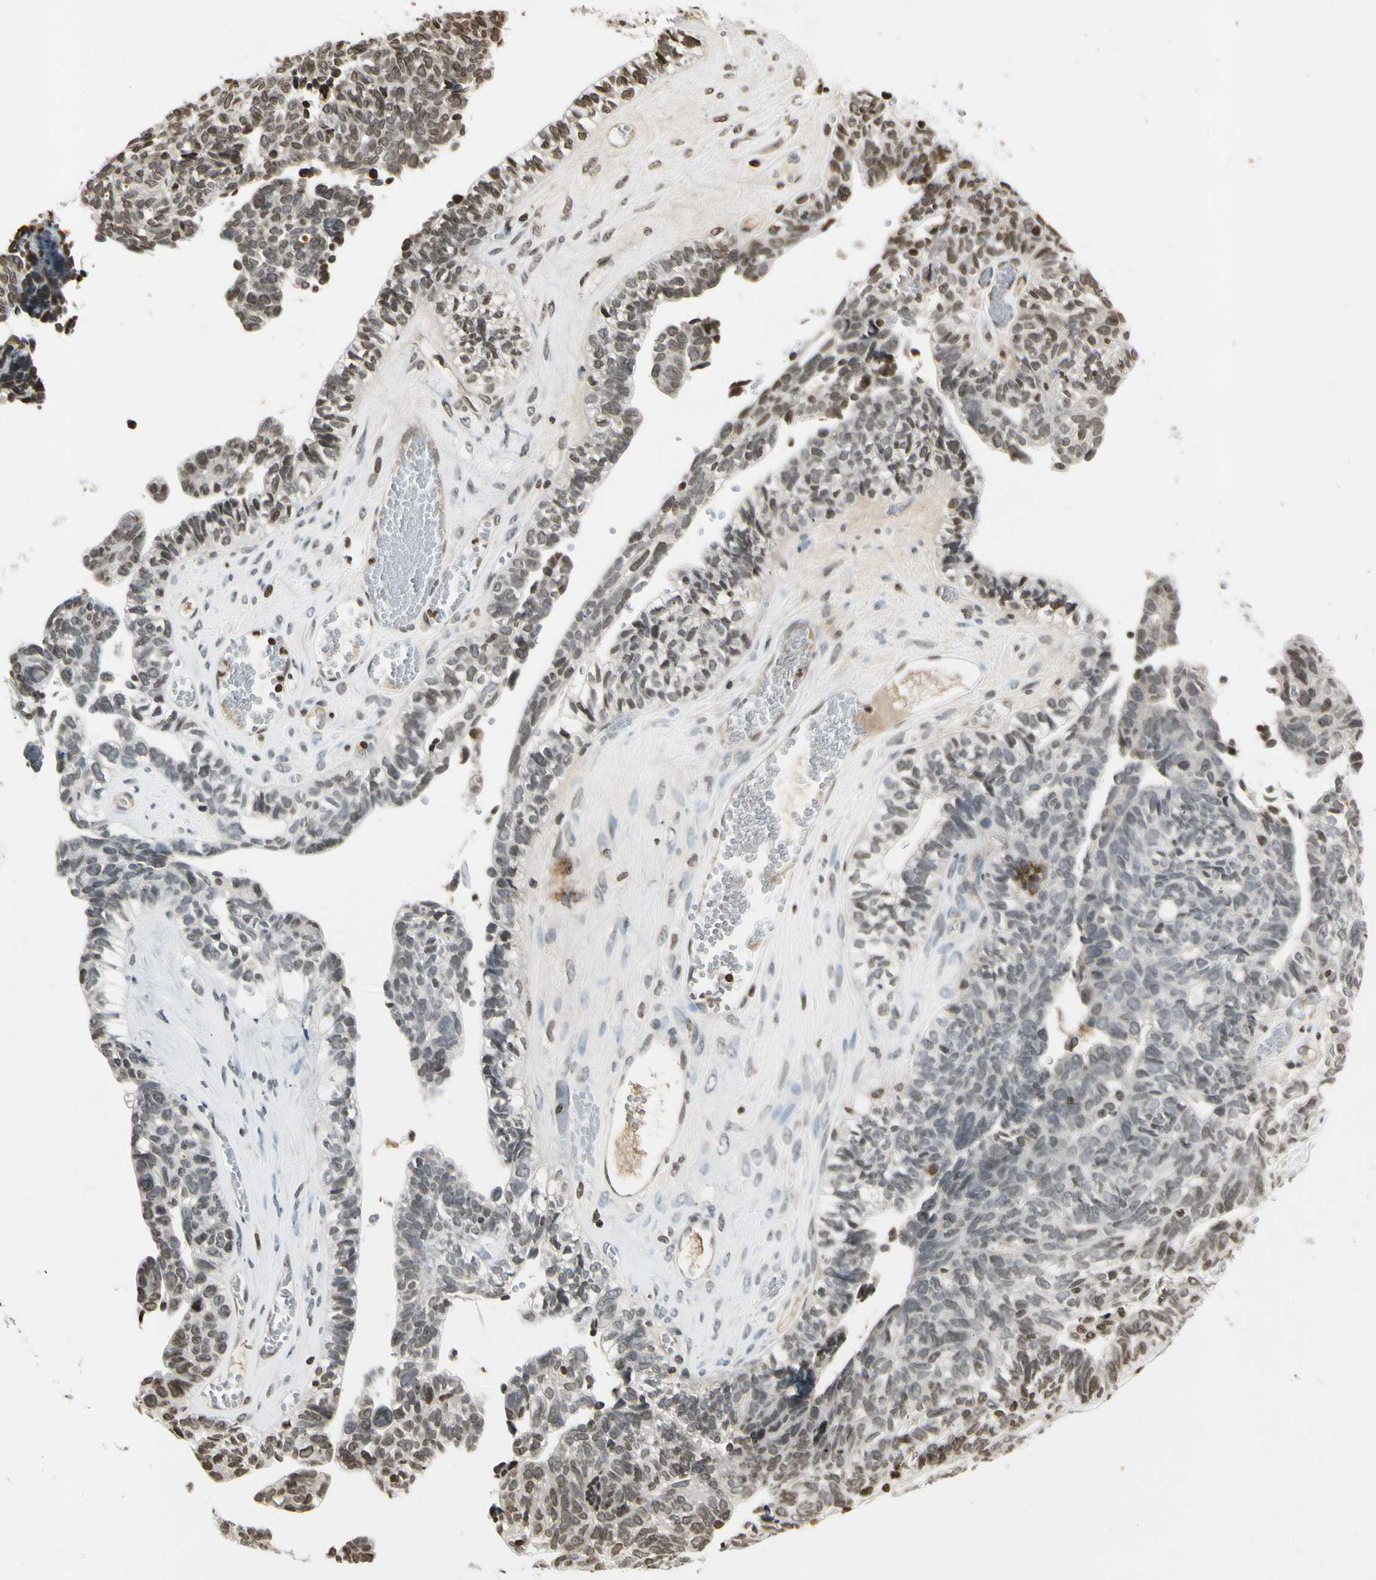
{"staining": {"intensity": "moderate", "quantity": "25%-75%", "location": "nuclear"}, "tissue": "ovarian cancer", "cell_type": "Tumor cells", "image_type": "cancer", "snomed": [{"axis": "morphology", "description": "Cystadenocarcinoma, serous, NOS"}, {"axis": "topography", "description": "Ovary"}], "caption": "Tumor cells show medium levels of moderate nuclear staining in approximately 25%-75% of cells in ovarian serous cystadenocarcinoma.", "gene": "RORA", "patient": {"sex": "female", "age": 79}}